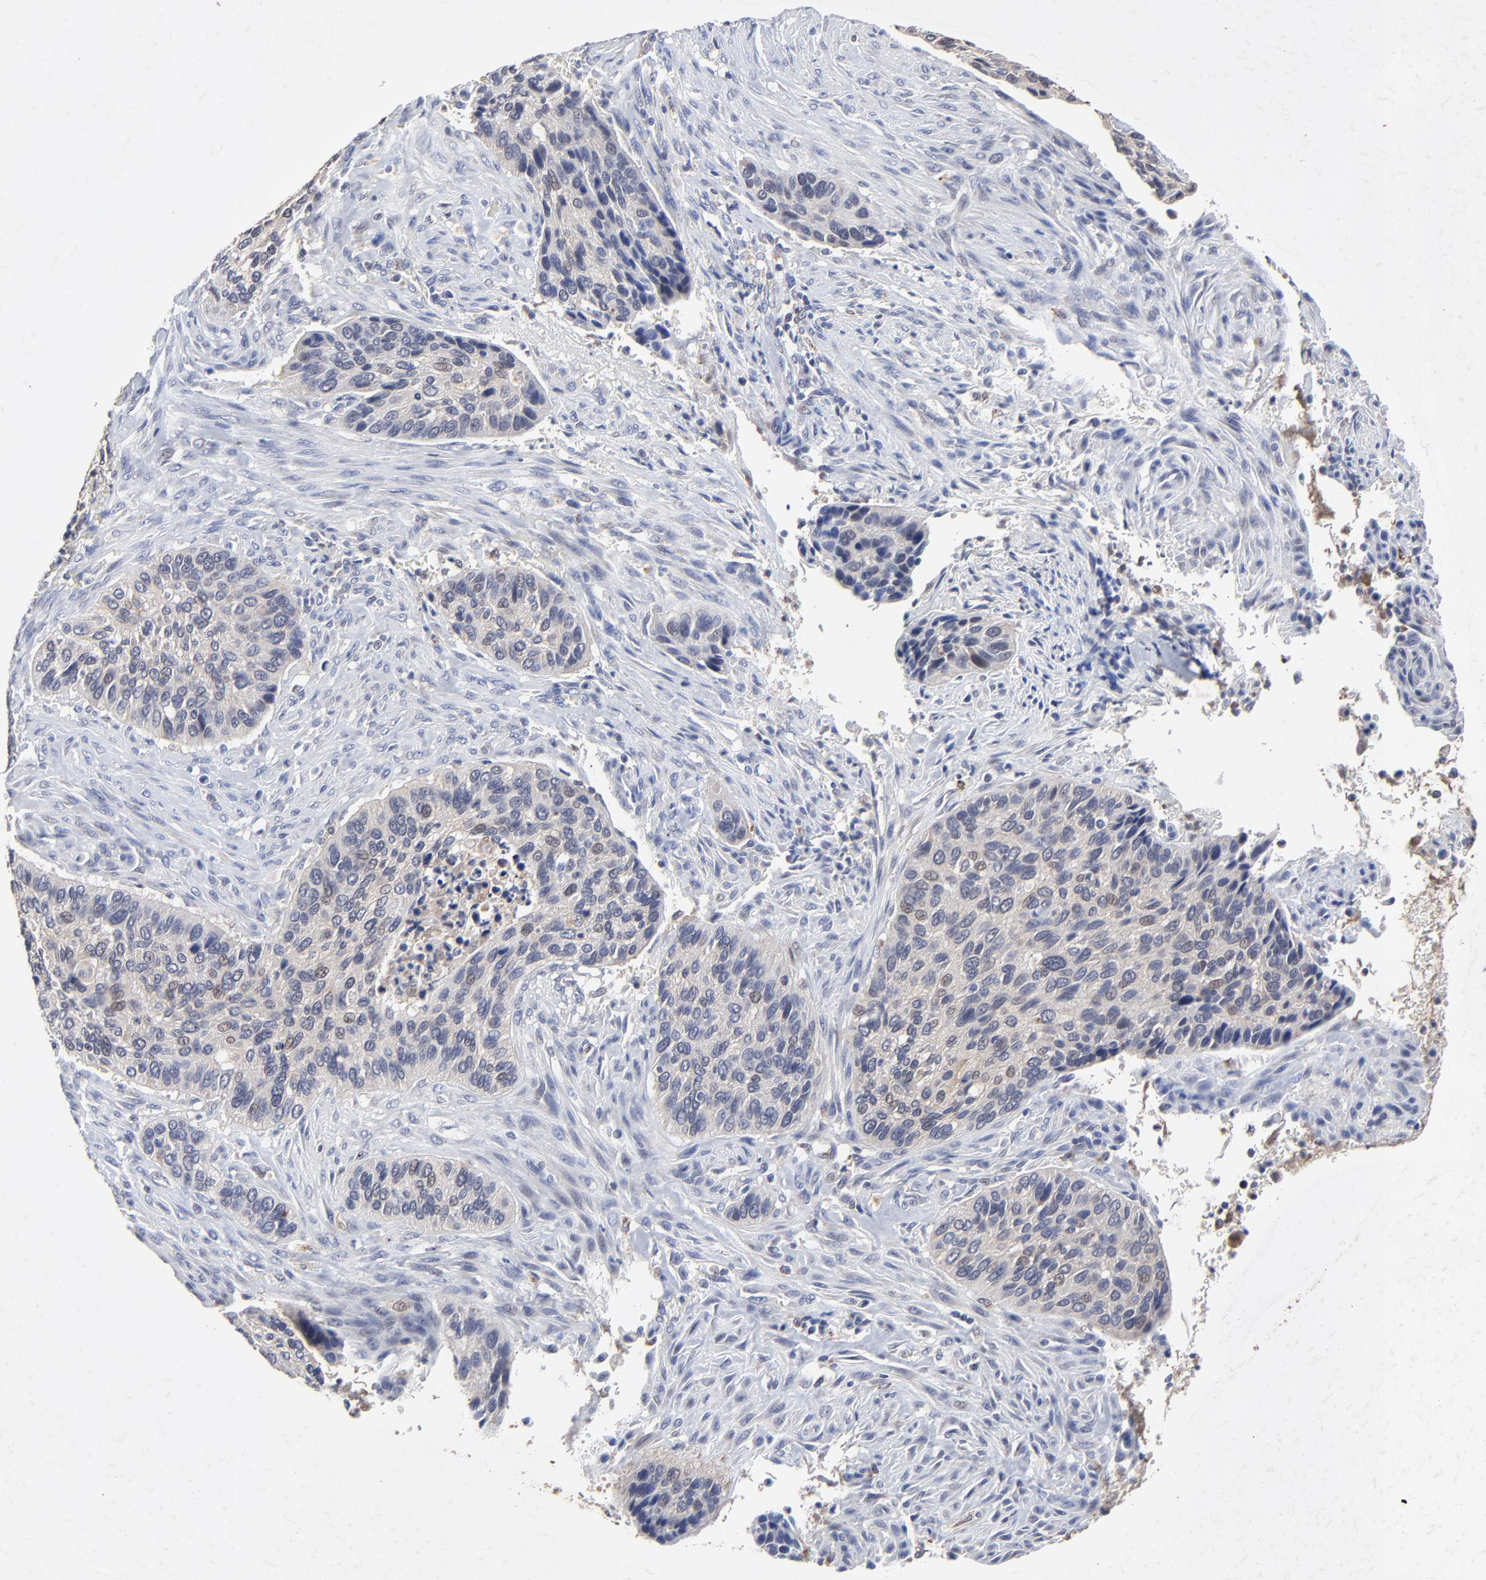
{"staining": {"intensity": "weak", "quantity": ">75%", "location": "cytoplasmic/membranous"}, "tissue": "cervical cancer", "cell_type": "Tumor cells", "image_type": "cancer", "snomed": [{"axis": "morphology", "description": "Adenocarcinoma, NOS"}, {"axis": "topography", "description": "Cervix"}], "caption": "High-magnification brightfield microscopy of cervical adenocarcinoma stained with DAB (3,3'-diaminobenzidine) (brown) and counterstained with hematoxylin (blue). tumor cells exhibit weak cytoplasmic/membranous positivity is appreciated in approximately>75% of cells. The protein of interest is stained brown, and the nuclei are stained in blue (DAB IHC with brightfield microscopy, high magnification).", "gene": "LGALS3", "patient": {"sex": "female", "age": 29}}